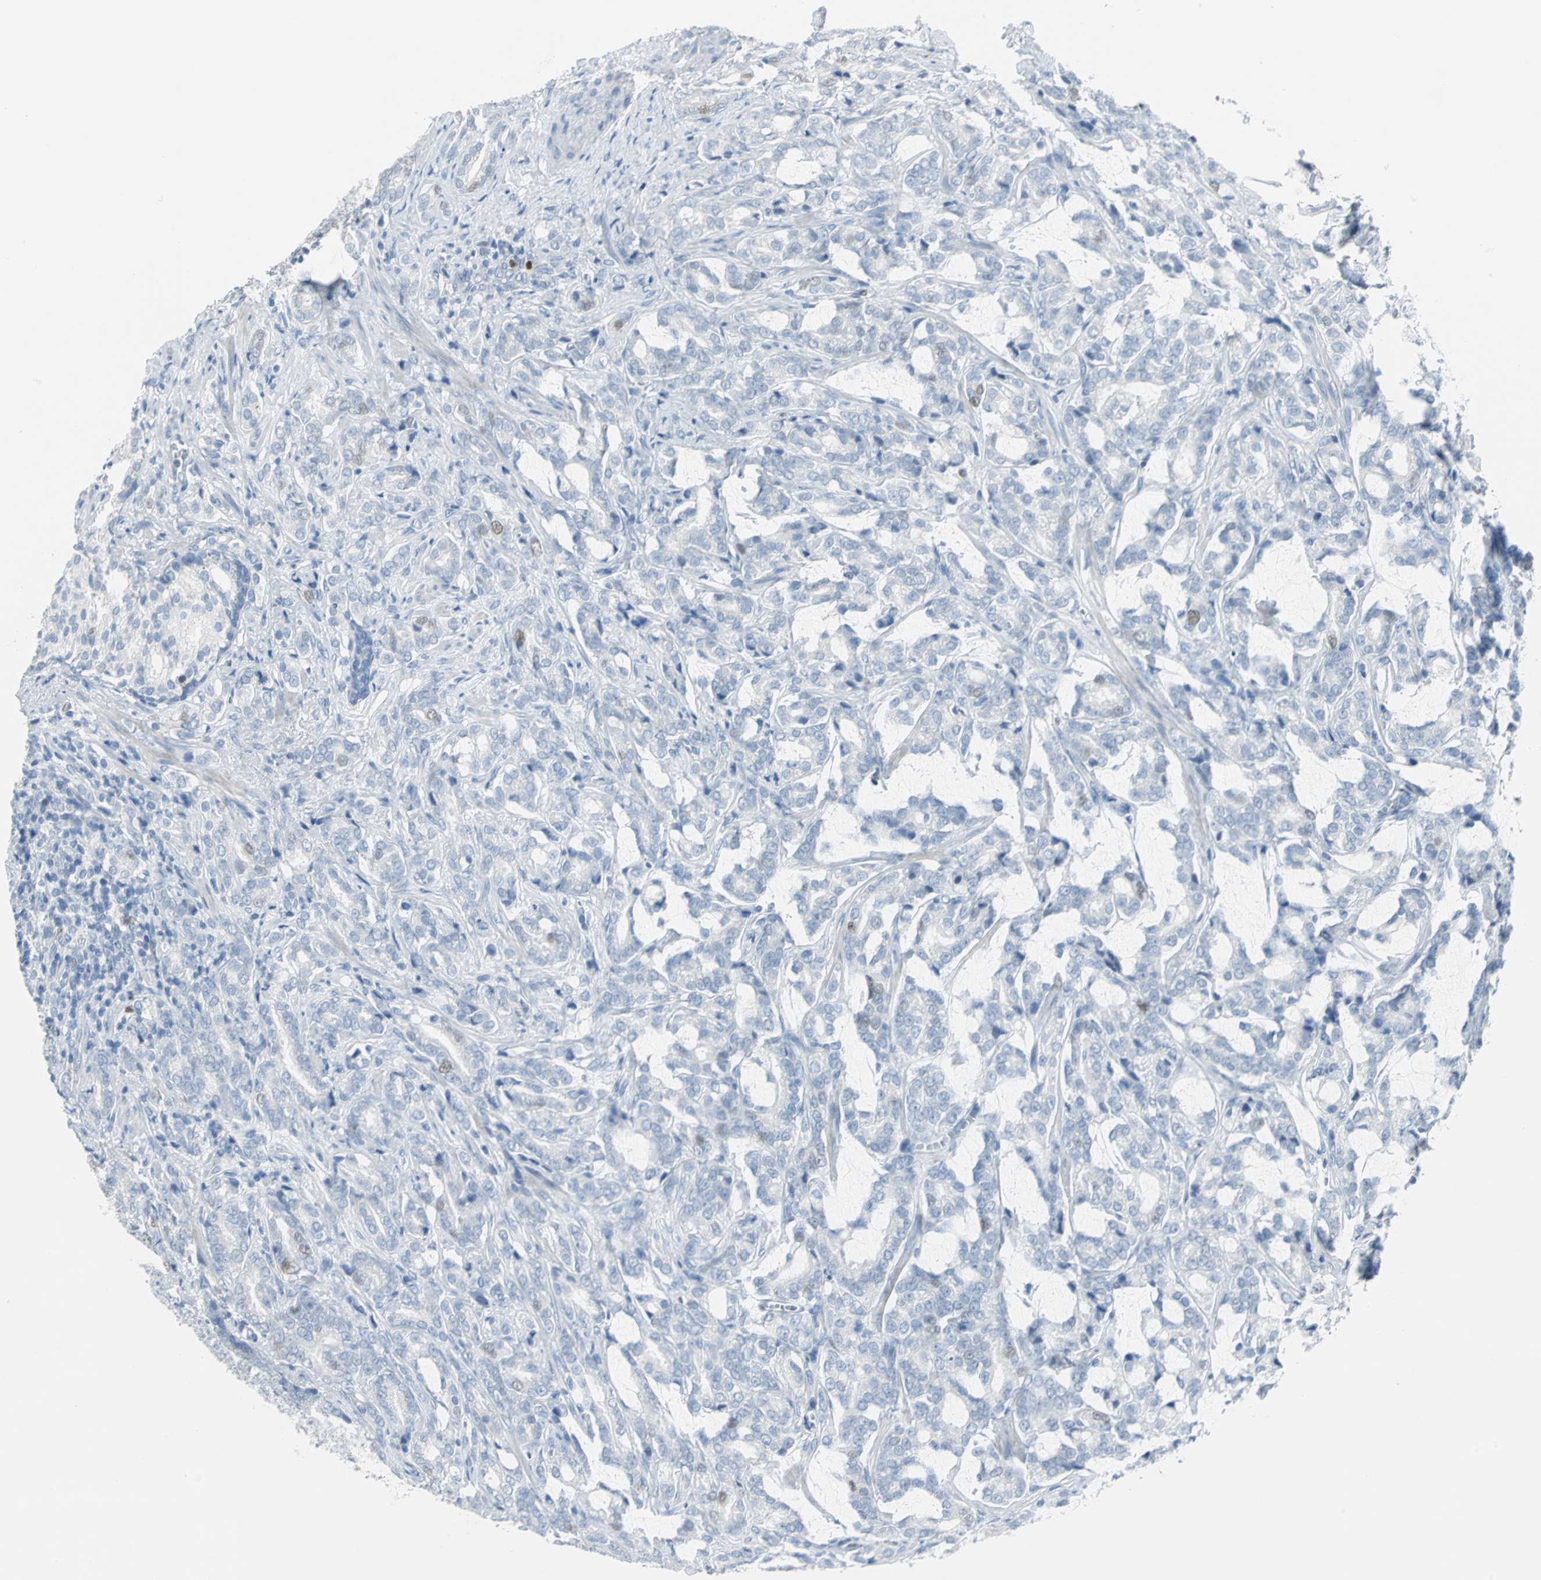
{"staining": {"intensity": "weak", "quantity": "<25%", "location": "nuclear"}, "tissue": "prostate cancer", "cell_type": "Tumor cells", "image_type": "cancer", "snomed": [{"axis": "morphology", "description": "Adenocarcinoma, Low grade"}, {"axis": "topography", "description": "Prostate"}], "caption": "Tumor cells show no significant protein staining in adenocarcinoma (low-grade) (prostate). The staining was performed using DAB (3,3'-diaminobenzidine) to visualize the protein expression in brown, while the nuclei were stained in blue with hematoxylin (Magnification: 20x).", "gene": "MCM3", "patient": {"sex": "male", "age": 58}}